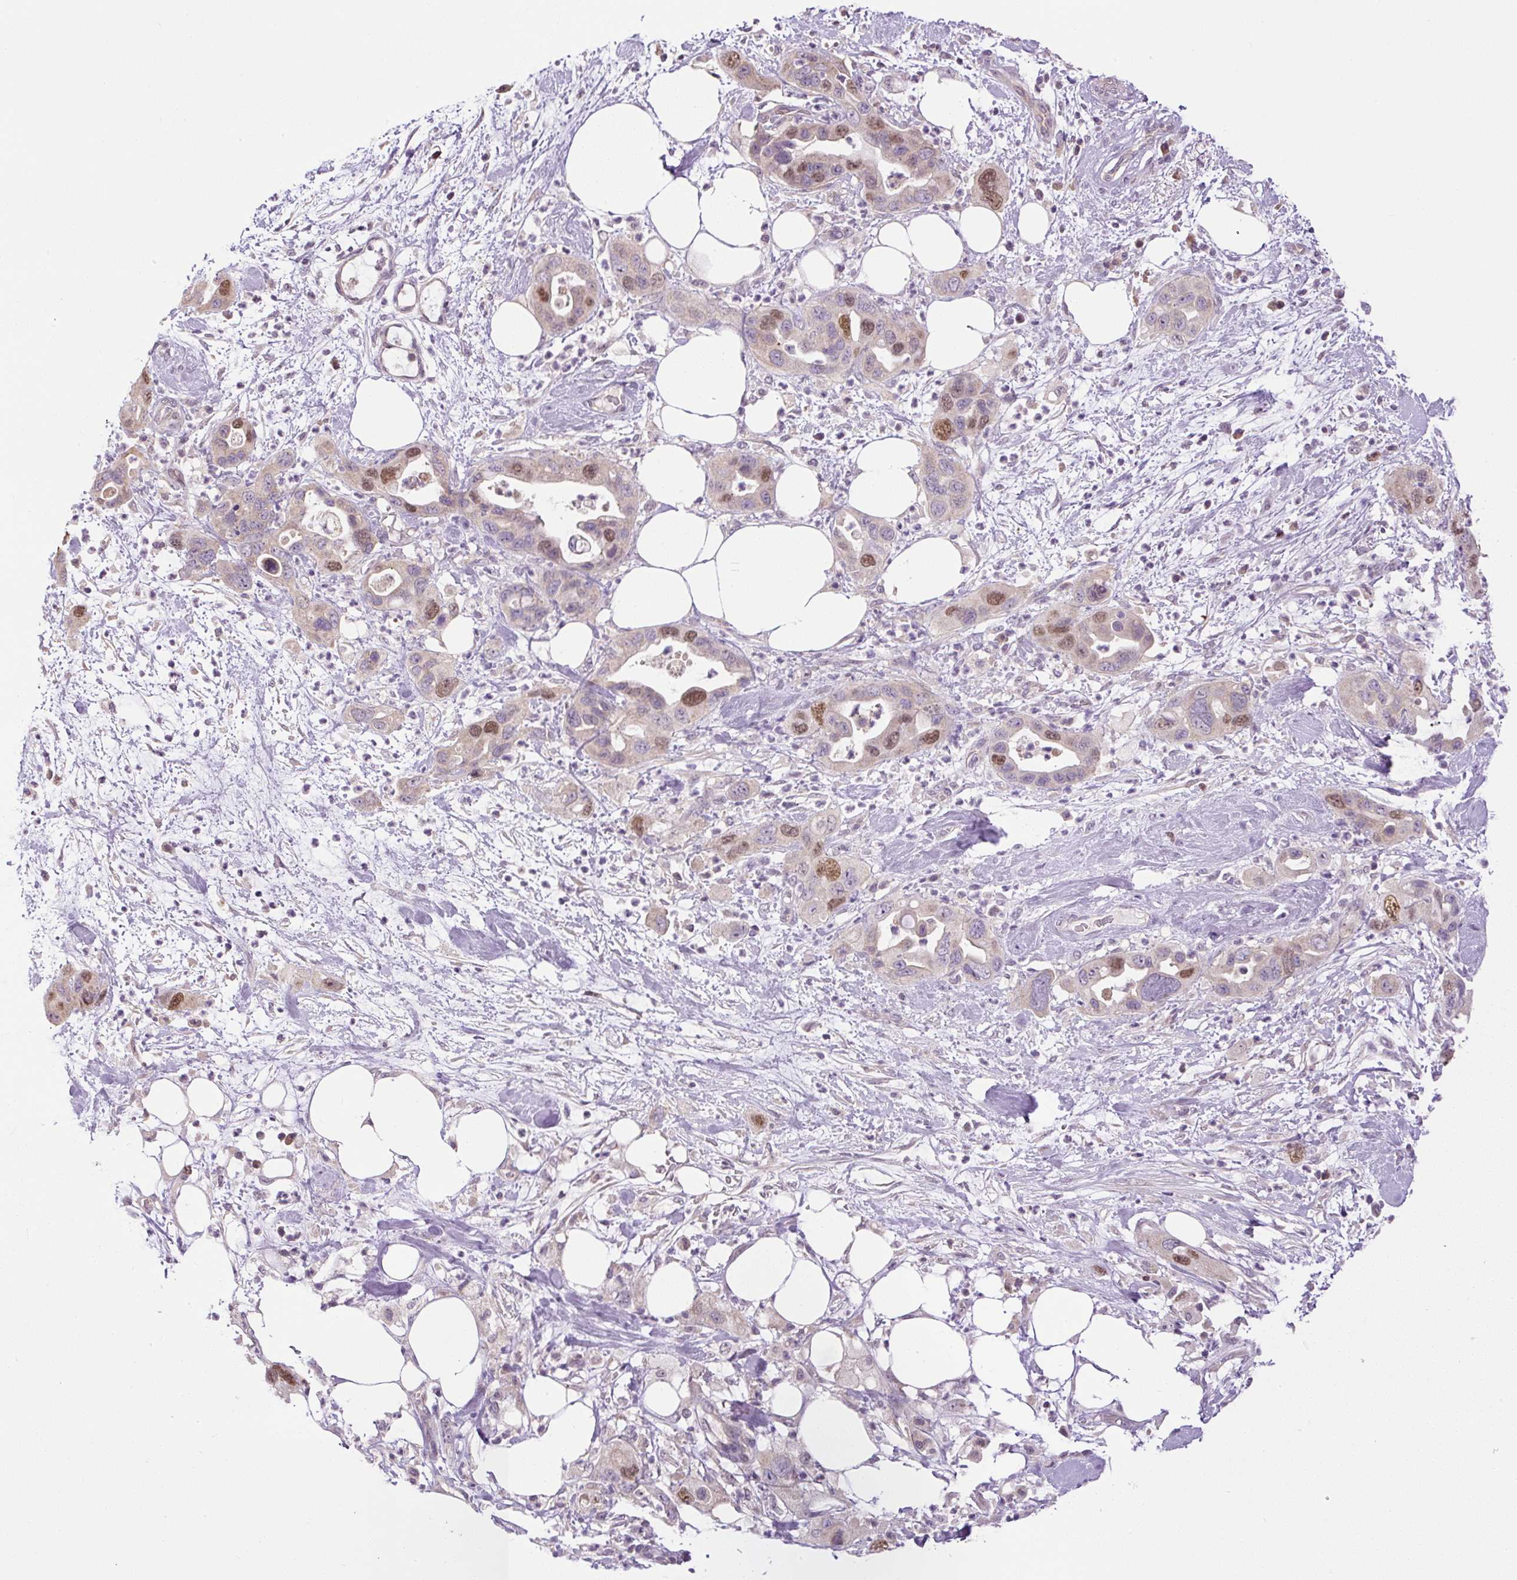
{"staining": {"intensity": "moderate", "quantity": "25%-75%", "location": "nuclear"}, "tissue": "pancreatic cancer", "cell_type": "Tumor cells", "image_type": "cancer", "snomed": [{"axis": "morphology", "description": "Adenocarcinoma, NOS"}, {"axis": "topography", "description": "Pancreas"}], "caption": "A brown stain highlights moderate nuclear expression of a protein in pancreatic adenocarcinoma tumor cells. The protein of interest is stained brown, and the nuclei are stained in blue (DAB IHC with brightfield microscopy, high magnification).", "gene": "RACGAP1", "patient": {"sex": "female", "age": 71}}